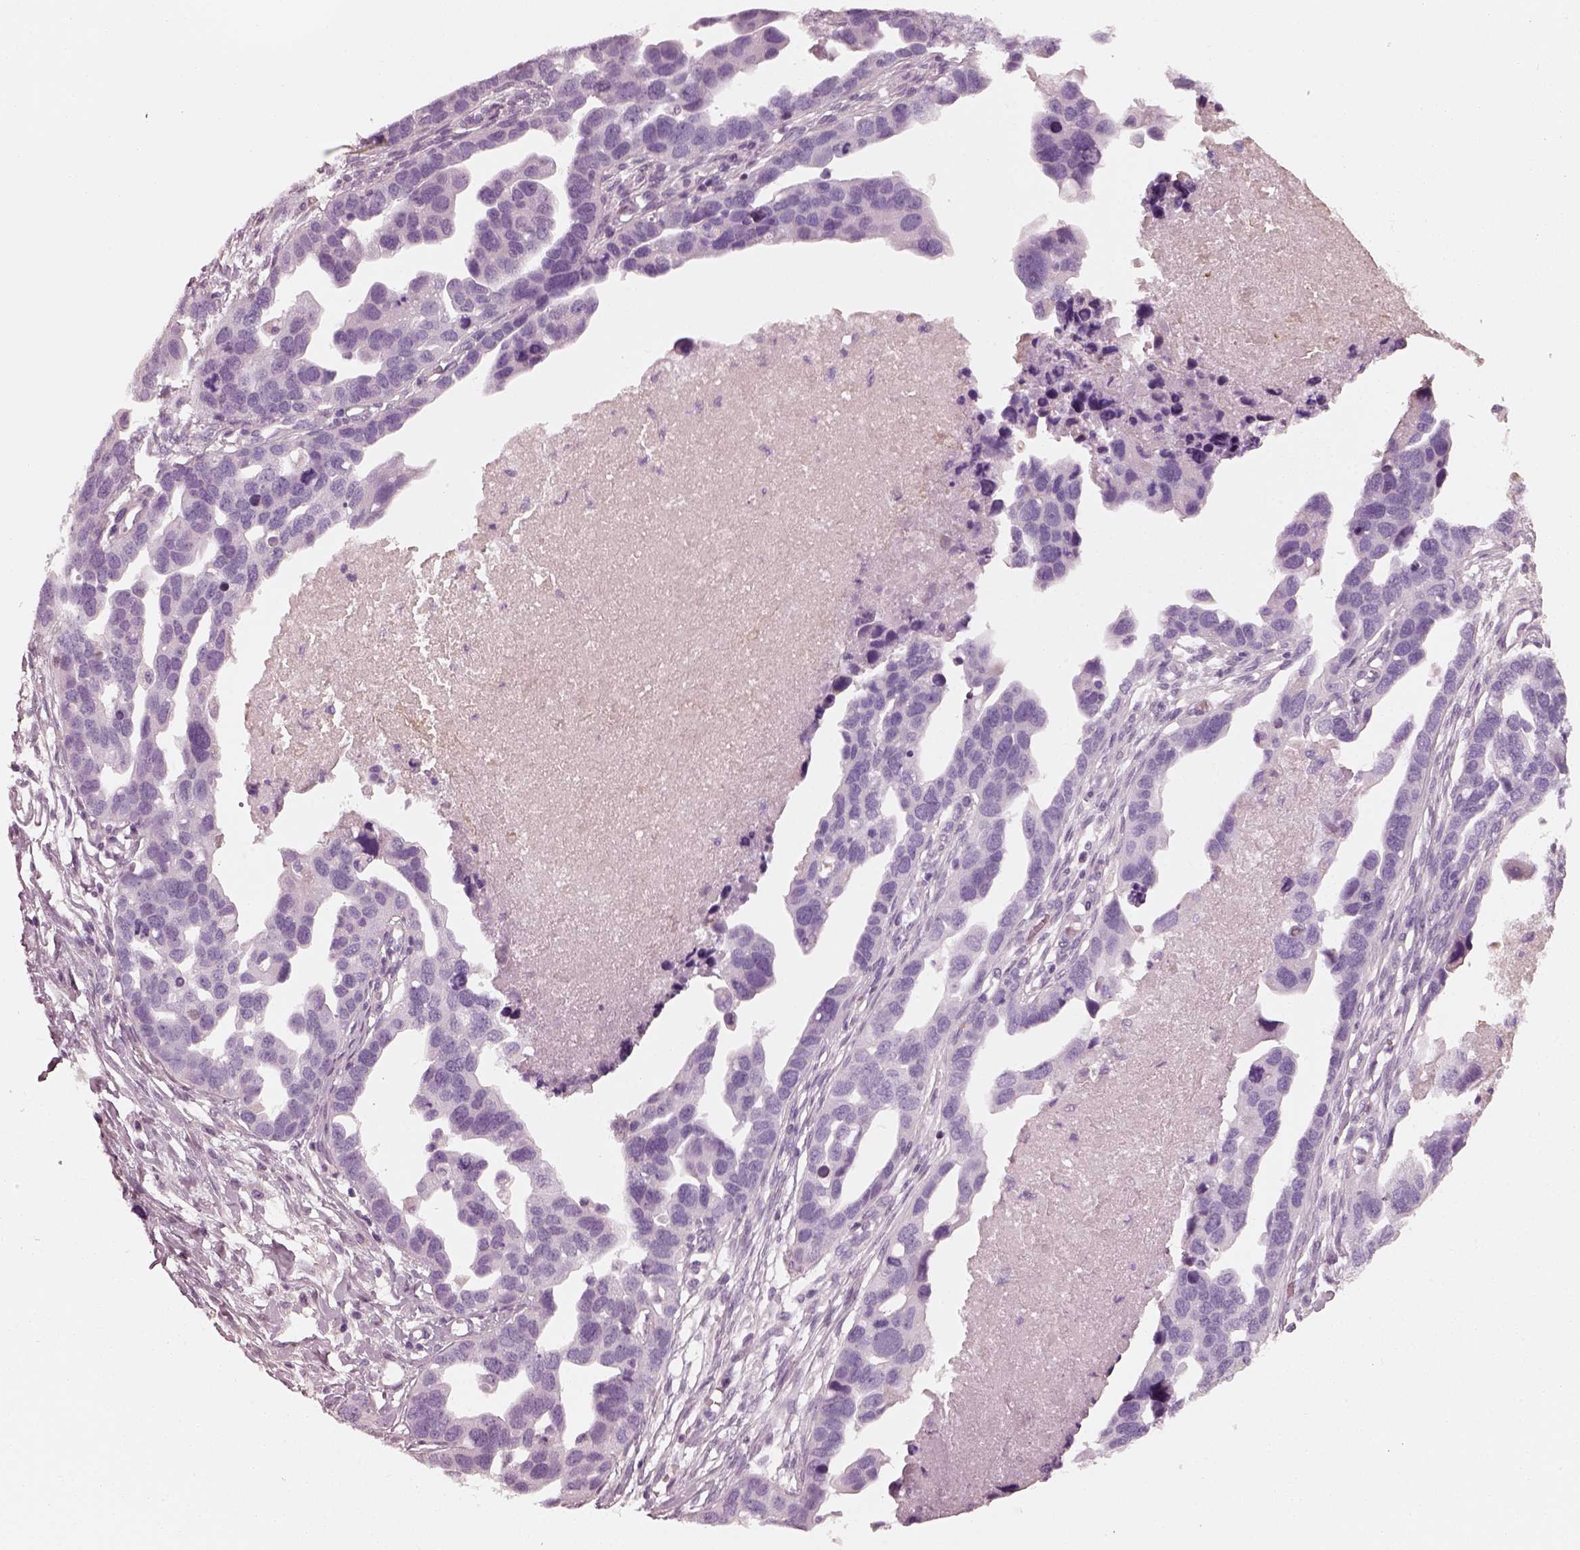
{"staining": {"intensity": "negative", "quantity": "none", "location": "none"}, "tissue": "ovarian cancer", "cell_type": "Tumor cells", "image_type": "cancer", "snomed": [{"axis": "morphology", "description": "Cystadenocarcinoma, serous, NOS"}, {"axis": "topography", "description": "Ovary"}], "caption": "Immunohistochemical staining of human serous cystadenocarcinoma (ovarian) reveals no significant staining in tumor cells.", "gene": "RS1", "patient": {"sex": "female", "age": 54}}